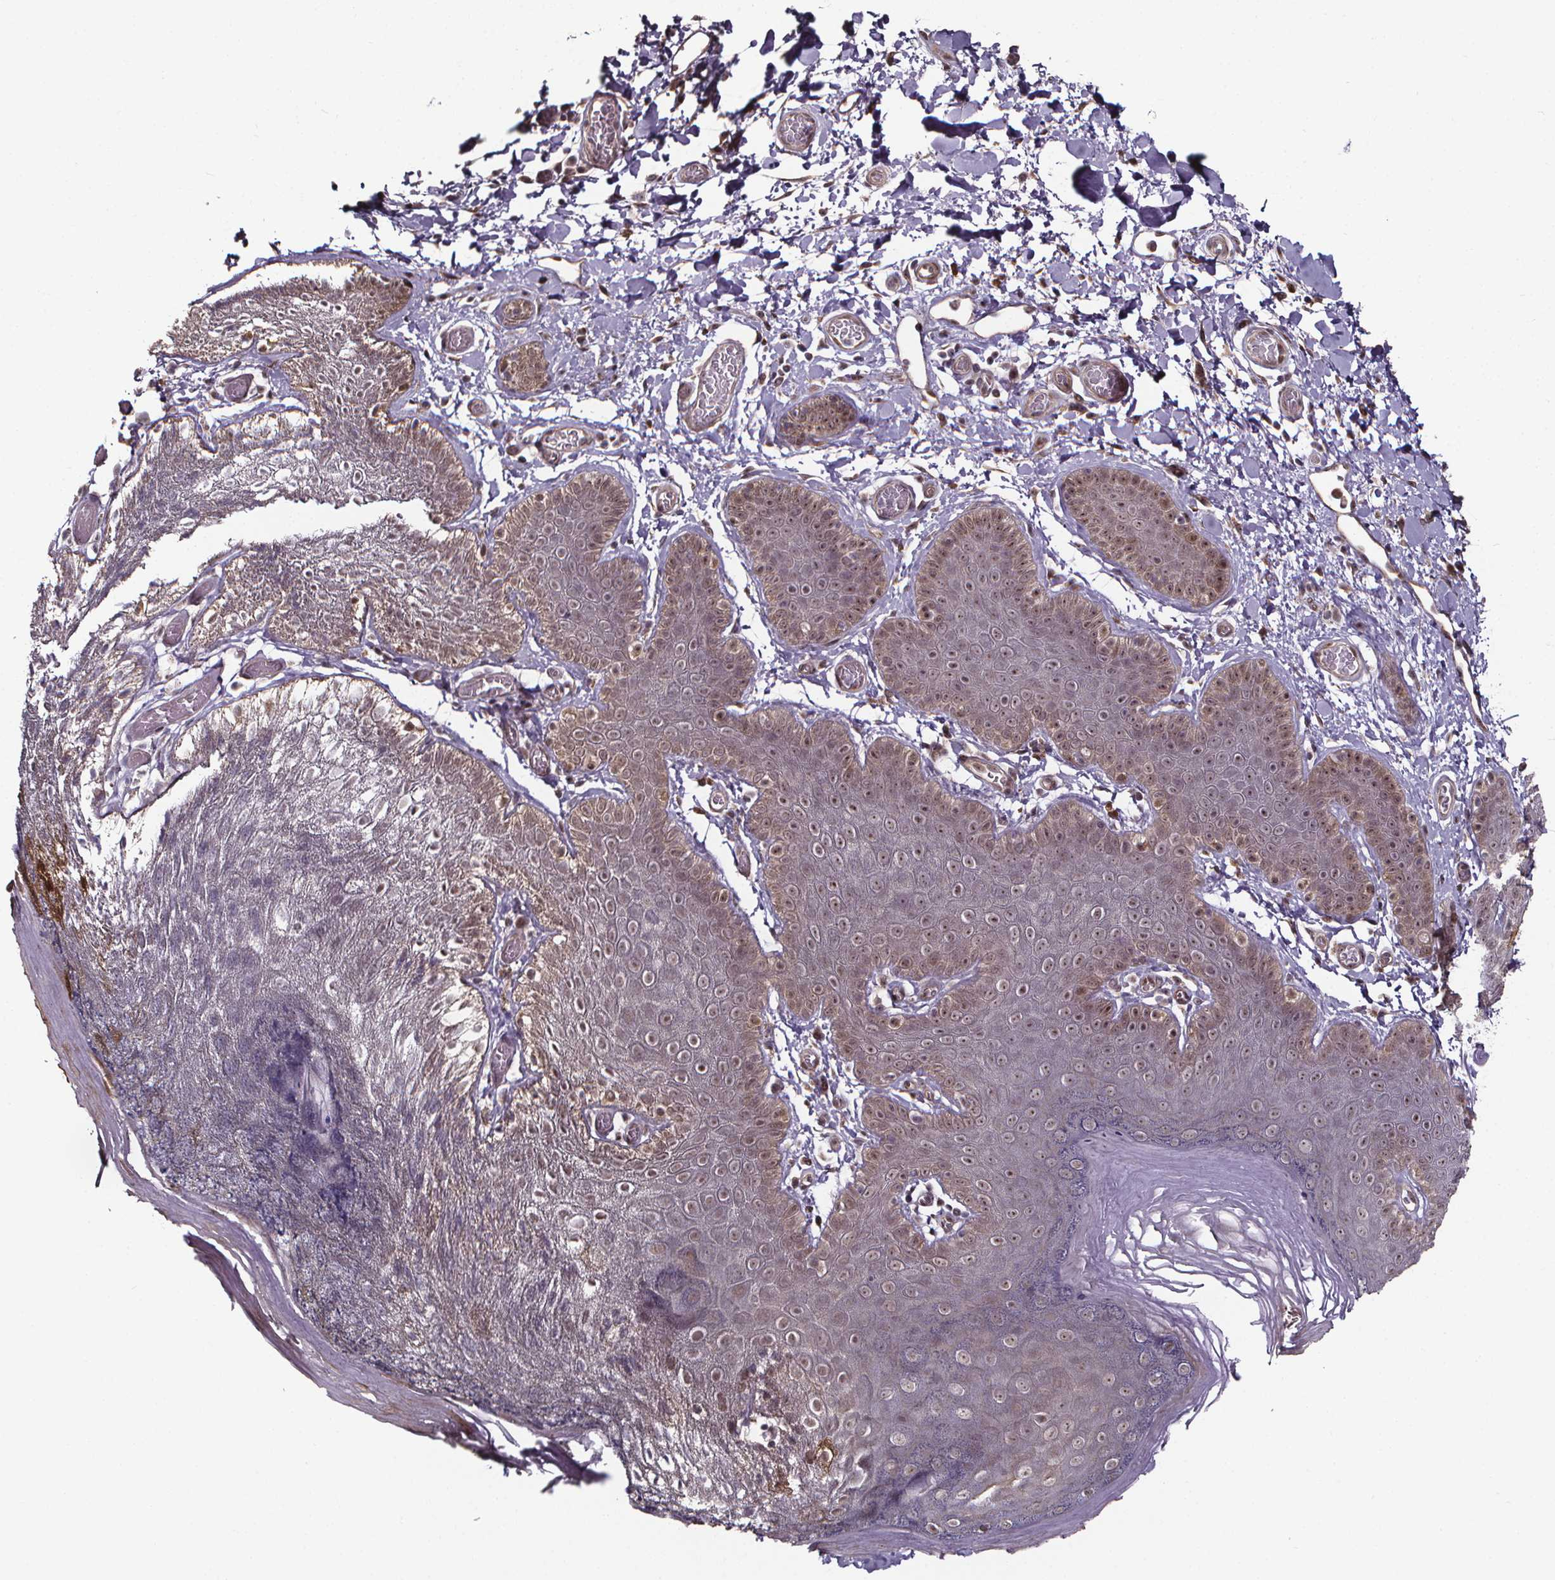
{"staining": {"intensity": "weak", "quantity": "25%-75%", "location": "nuclear"}, "tissue": "skin", "cell_type": "Epidermal cells", "image_type": "normal", "snomed": [{"axis": "morphology", "description": "Normal tissue, NOS"}, {"axis": "topography", "description": "Anal"}], "caption": "Immunohistochemistry (IHC) (DAB) staining of unremarkable skin demonstrates weak nuclear protein staining in approximately 25%-75% of epidermal cells.", "gene": "DDIT3", "patient": {"sex": "male", "age": 53}}